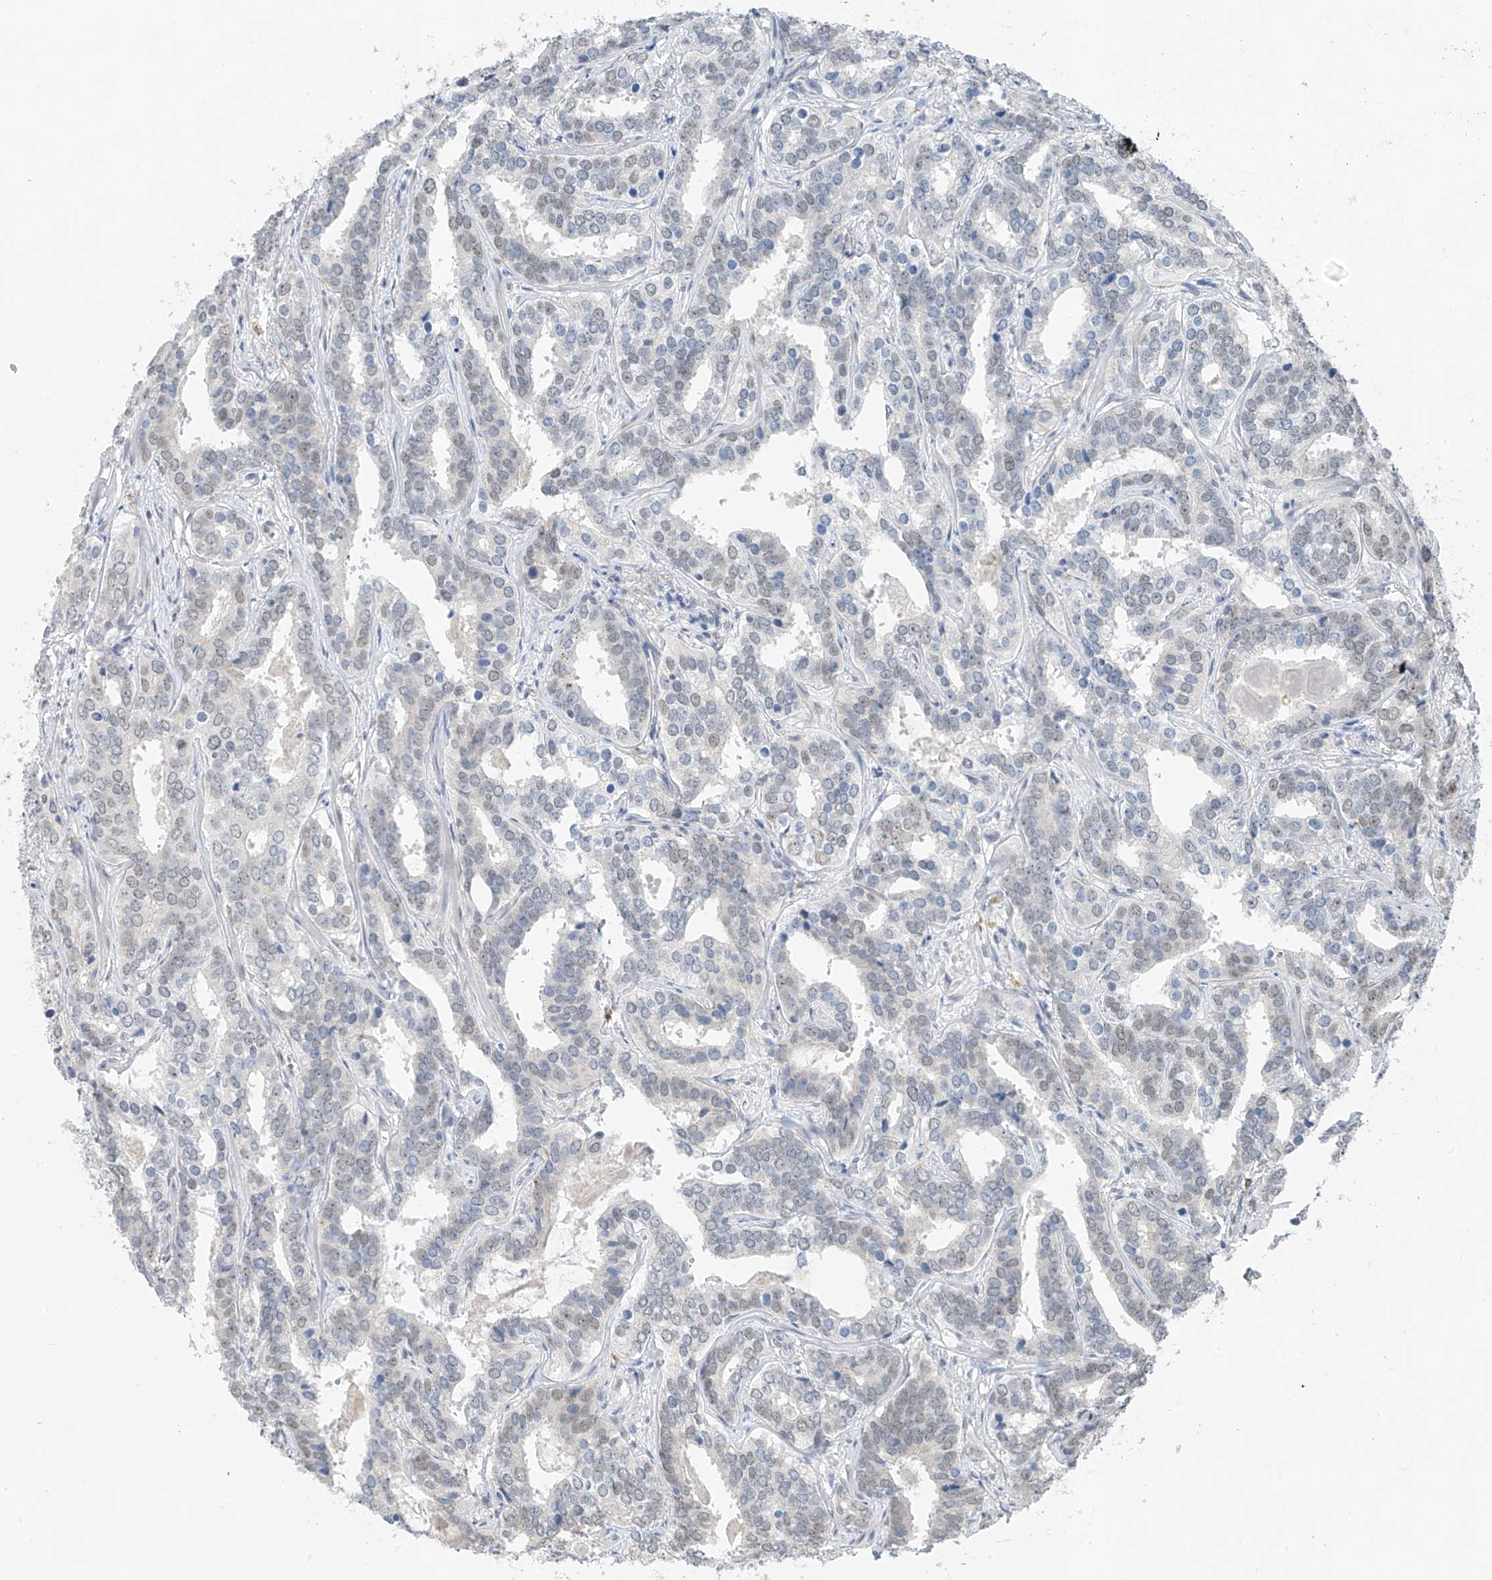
{"staining": {"intensity": "weak", "quantity": "<25%", "location": "nuclear"}, "tissue": "prostate cancer", "cell_type": "Tumor cells", "image_type": "cancer", "snomed": [{"axis": "morphology", "description": "Adenocarcinoma, High grade"}, {"axis": "topography", "description": "Prostate"}], "caption": "There is no significant expression in tumor cells of prostate adenocarcinoma (high-grade). Nuclei are stained in blue.", "gene": "CYP4V2", "patient": {"sex": "male", "age": 62}}